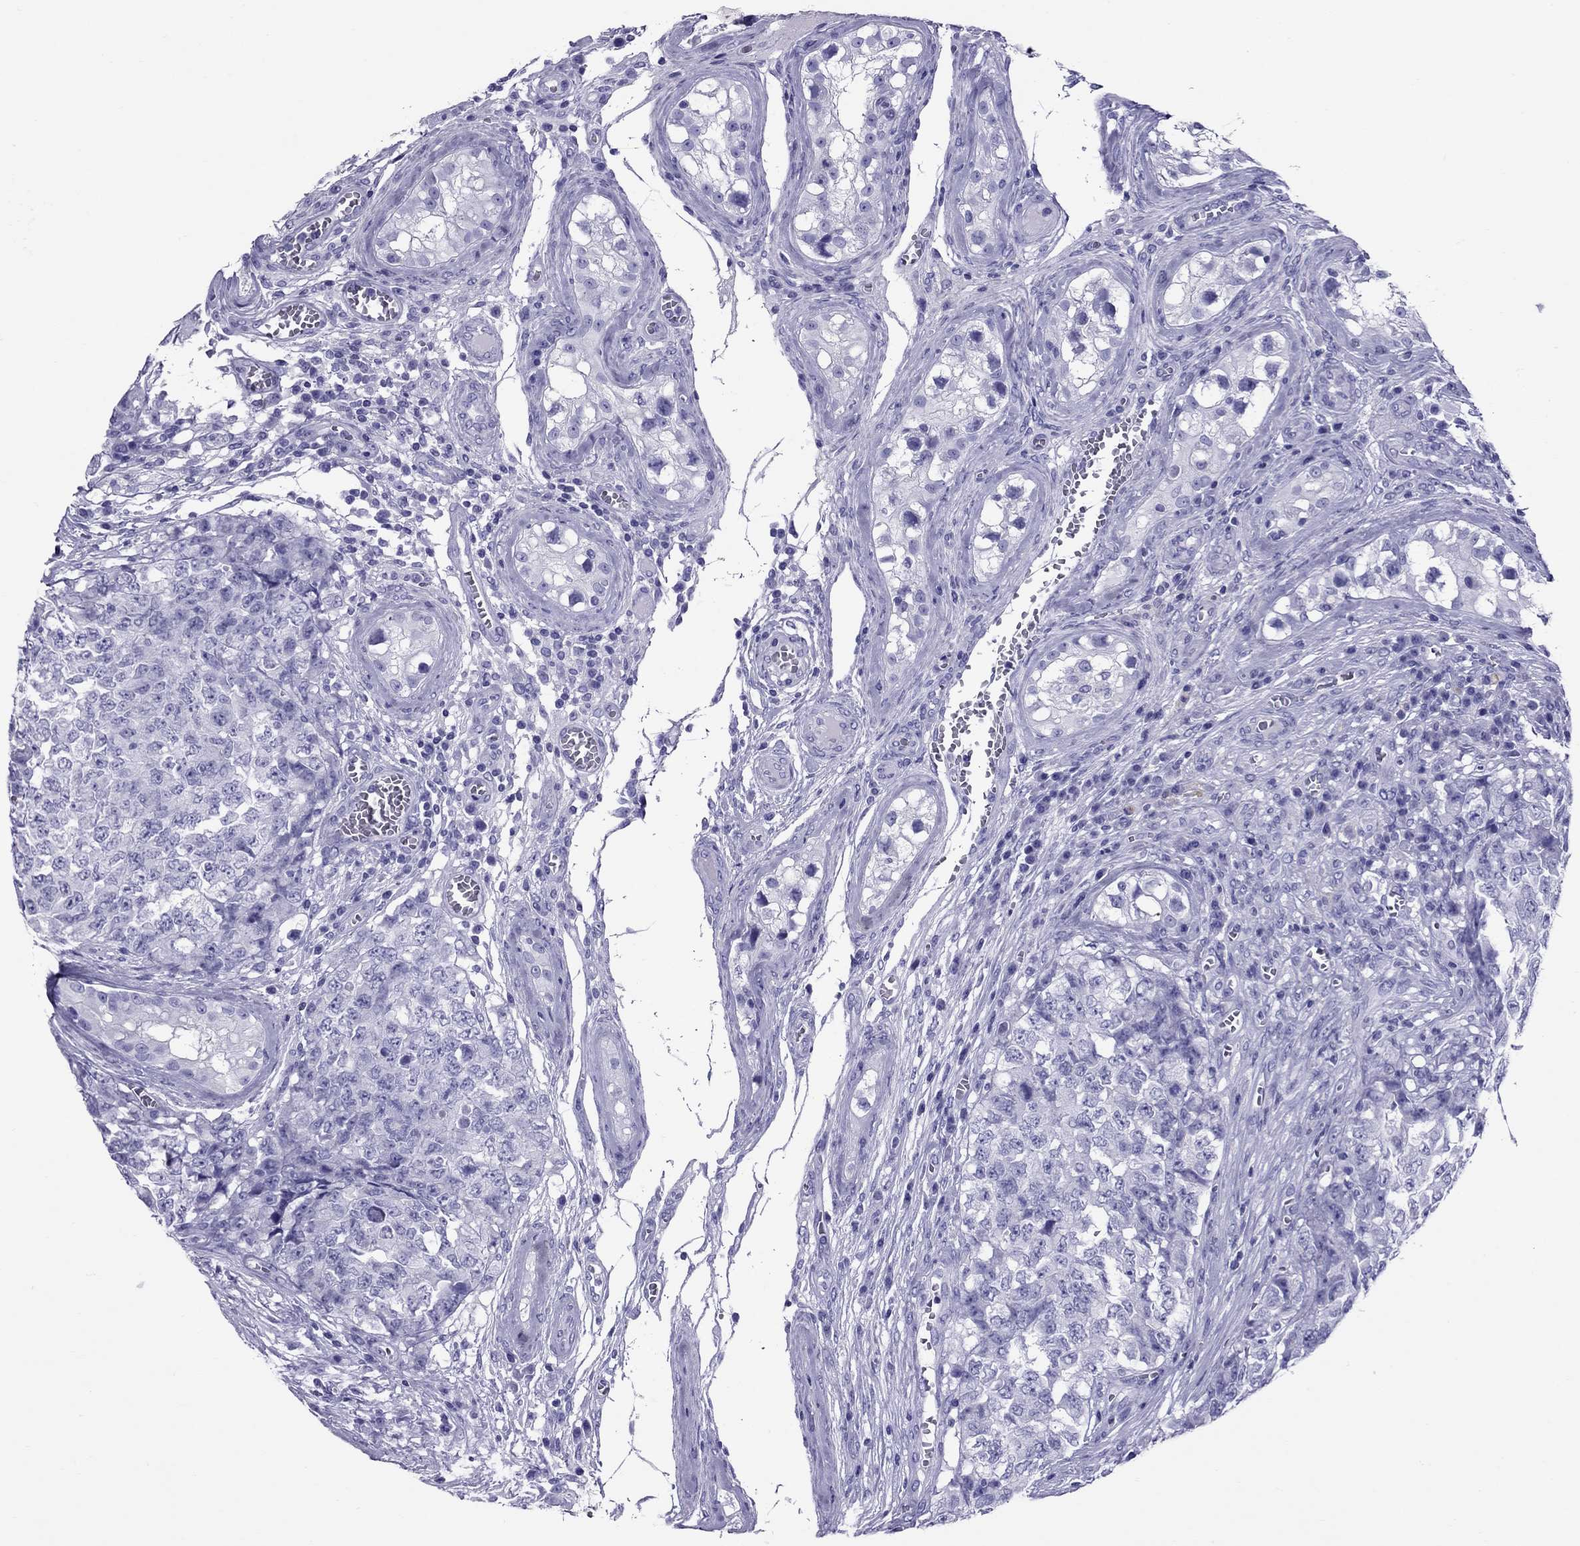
{"staining": {"intensity": "negative", "quantity": "none", "location": "none"}, "tissue": "testis cancer", "cell_type": "Tumor cells", "image_type": "cancer", "snomed": [{"axis": "morphology", "description": "Carcinoma, Embryonal, NOS"}, {"axis": "topography", "description": "Testis"}], "caption": "A histopathology image of testis embryonal carcinoma stained for a protein exhibits no brown staining in tumor cells. Brightfield microscopy of immunohistochemistry stained with DAB (brown) and hematoxylin (blue), captured at high magnification.", "gene": "AVPR1B", "patient": {"sex": "male", "age": 23}}